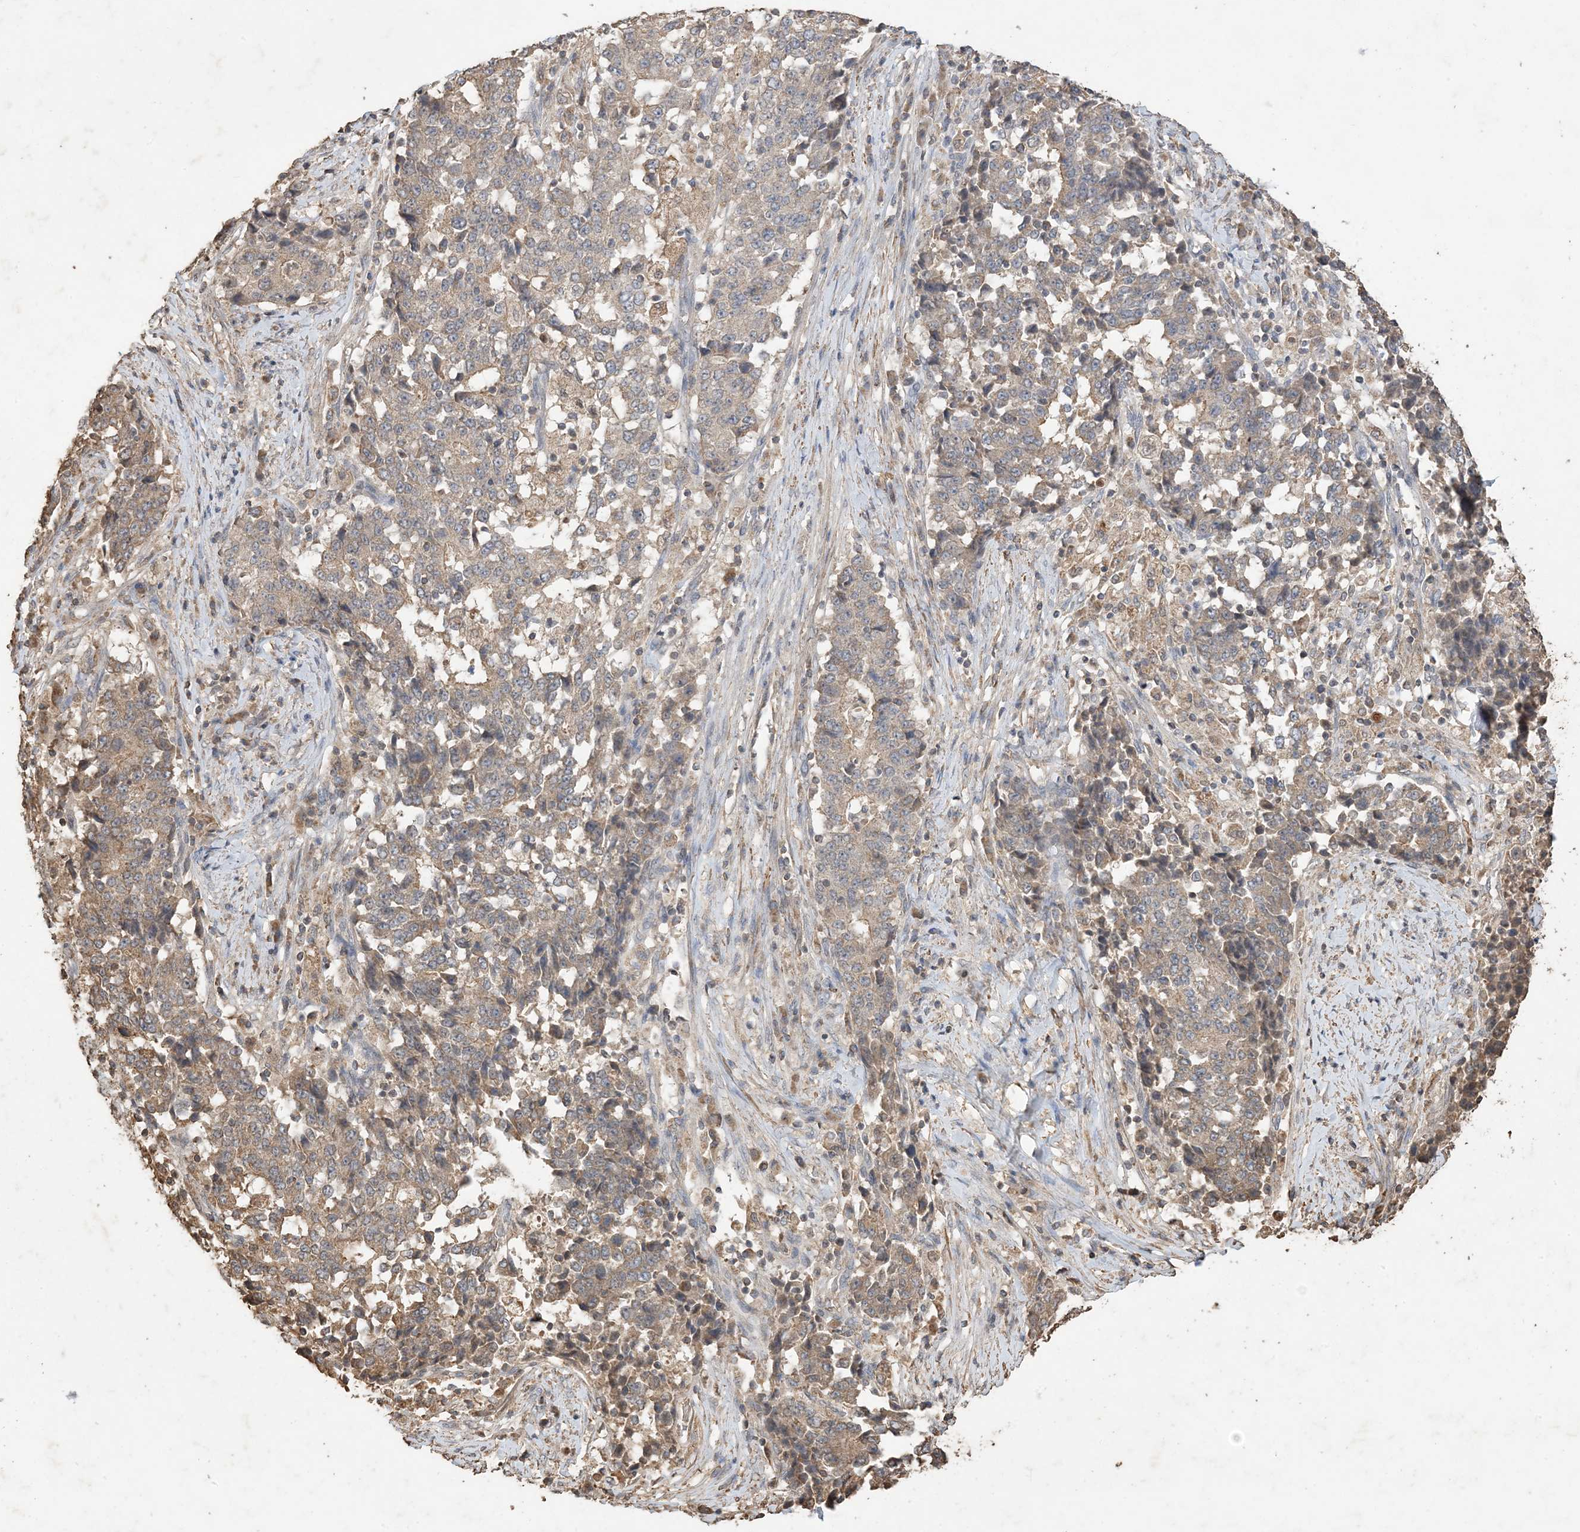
{"staining": {"intensity": "weak", "quantity": ">75%", "location": "cytoplasmic/membranous"}, "tissue": "stomach cancer", "cell_type": "Tumor cells", "image_type": "cancer", "snomed": [{"axis": "morphology", "description": "Adenocarcinoma, NOS"}, {"axis": "topography", "description": "Stomach"}], "caption": "Immunohistochemistry (IHC) of stomach adenocarcinoma demonstrates low levels of weak cytoplasmic/membranous positivity in about >75% of tumor cells.", "gene": "HPS4", "patient": {"sex": "male", "age": 59}}